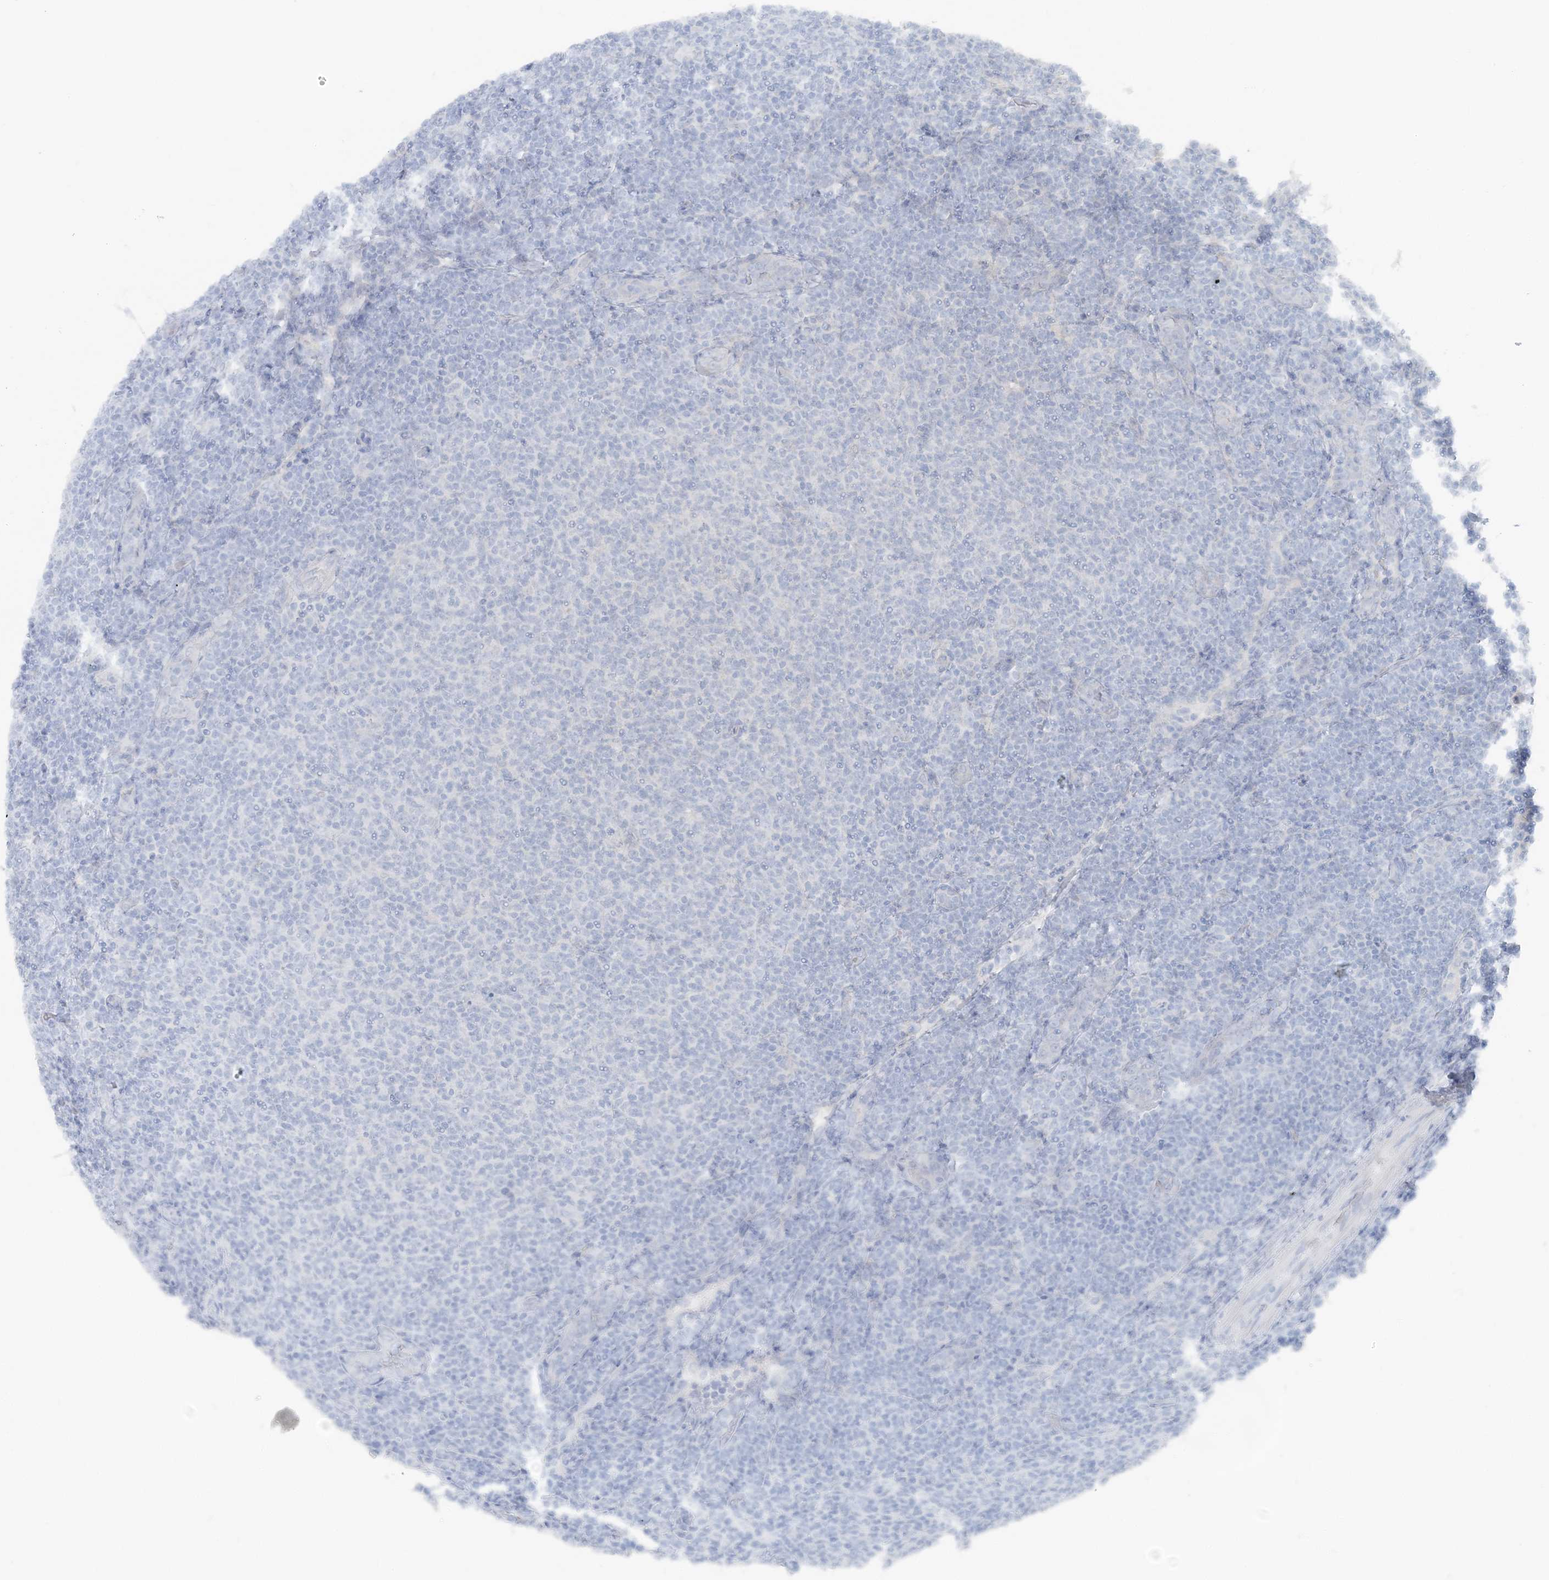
{"staining": {"intensity": "negative", "quantity": "none", "location": "none"}, "tissue": "lymphoma", "cell_type": "Tumor cells", "image_type": "cancer", "snomed": [{"axis": "morphology", "description": "Malignant lymphoma, non-Hodgkin's type, Low grade"}, {"axis": "topography", "description": "Lymph node"}], "caption": "This is an immunohistochemistry photomicrograph of human lymphoma. There is no positivity in tumor cells.", "gene": "ATP11A", "patient": {"sex": "male", "age": 66}}